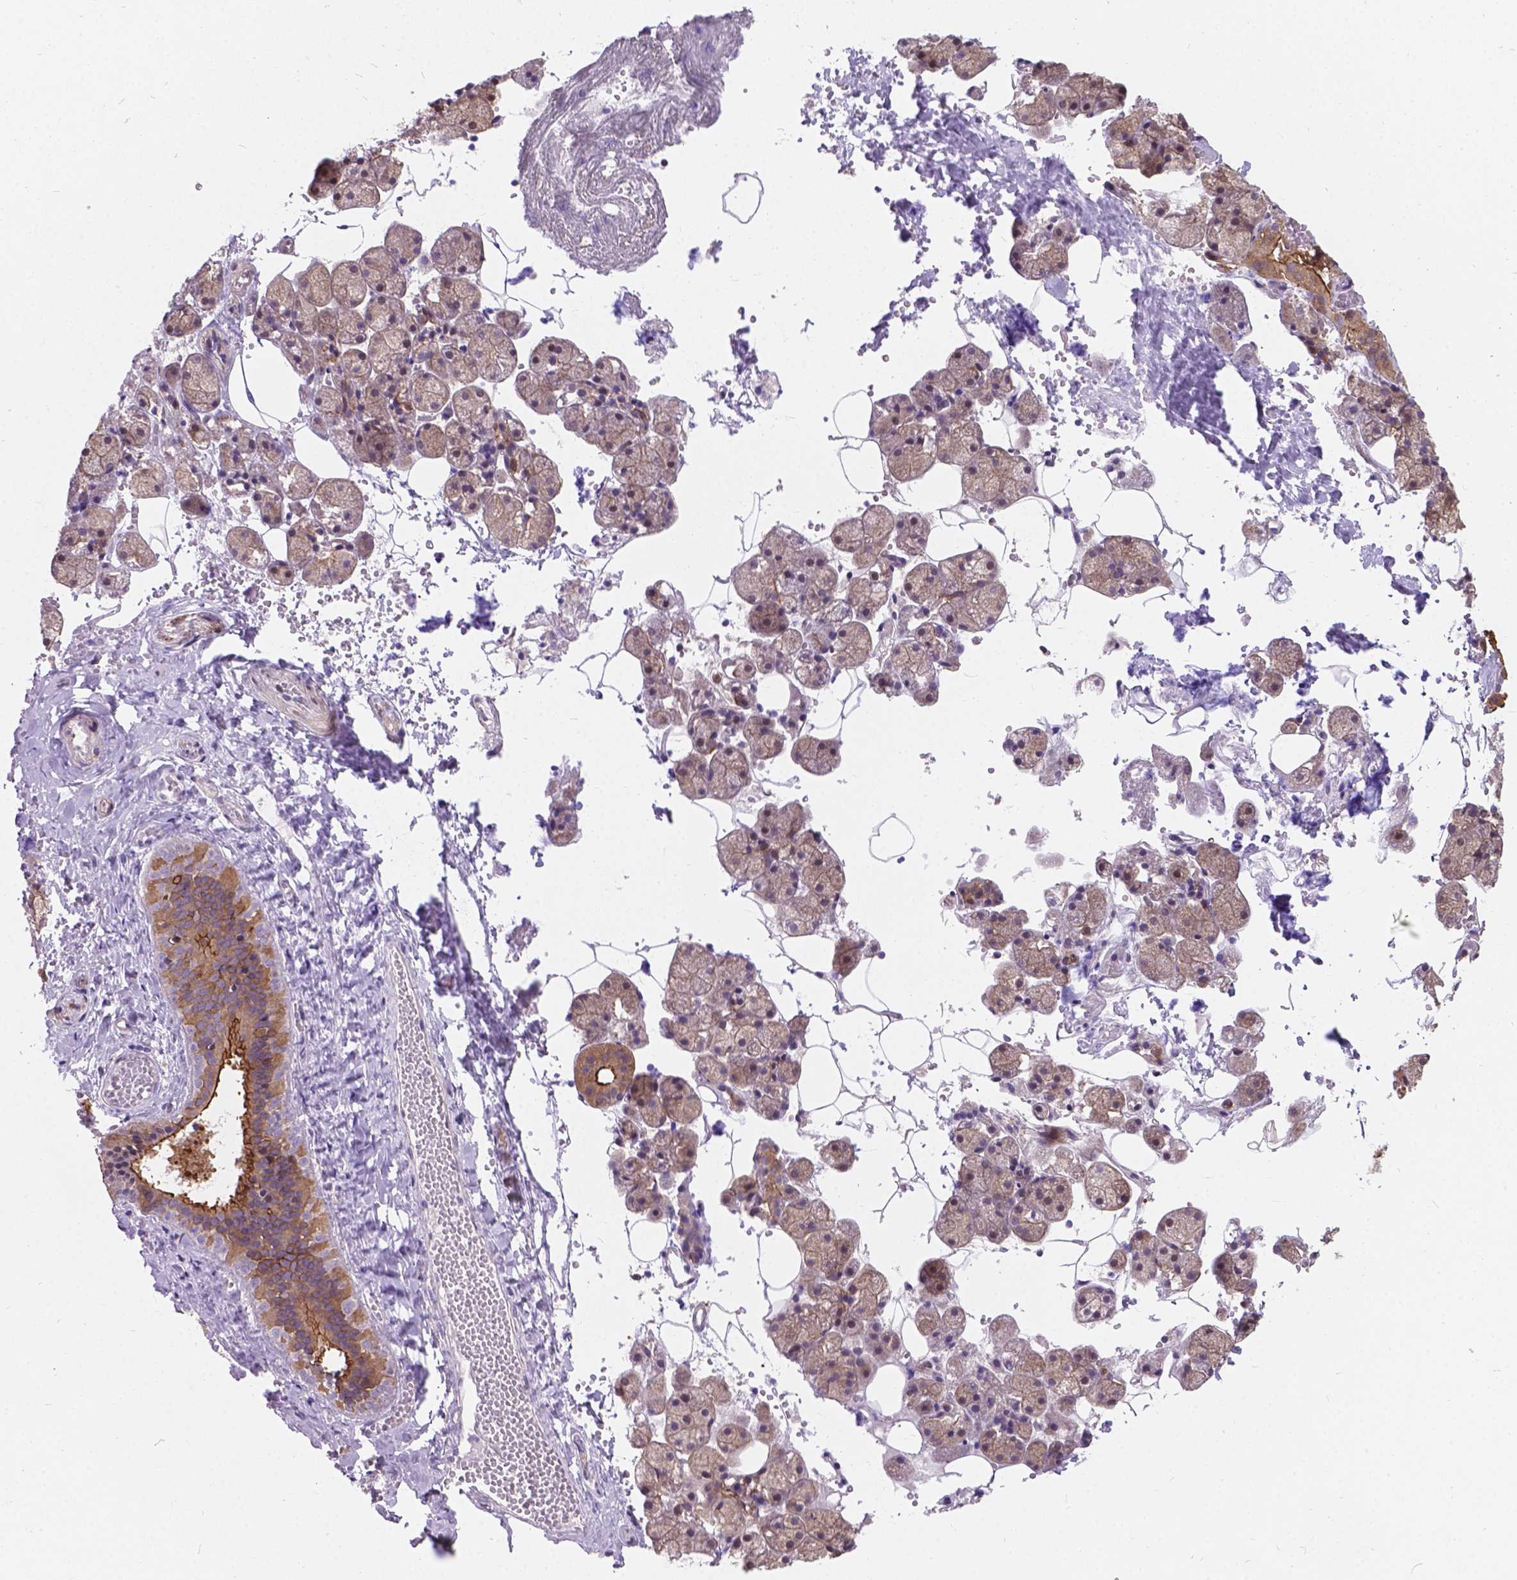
{"staining": {"intensity": "moderate", "quantity": "<25%", "location": "cytoplasmic/membranous"}, "tissue": "salivary gland", "cell_type": "Glandular cells", "image_type": "normal", "snomed": [{"axis": "morphology", "description": "Normal tissue, NOS"}, {"axis": "topography", "description": "Salivary gland"}], "caption": "Immunohistochemical staining of unremarkable human salivary gland exhibits moderate cytoplasmic/membranous protein positivity in approximately <25% of glandular cells.", "gene": "MYH14", "patient": {"sex": "male", "age": 38}}